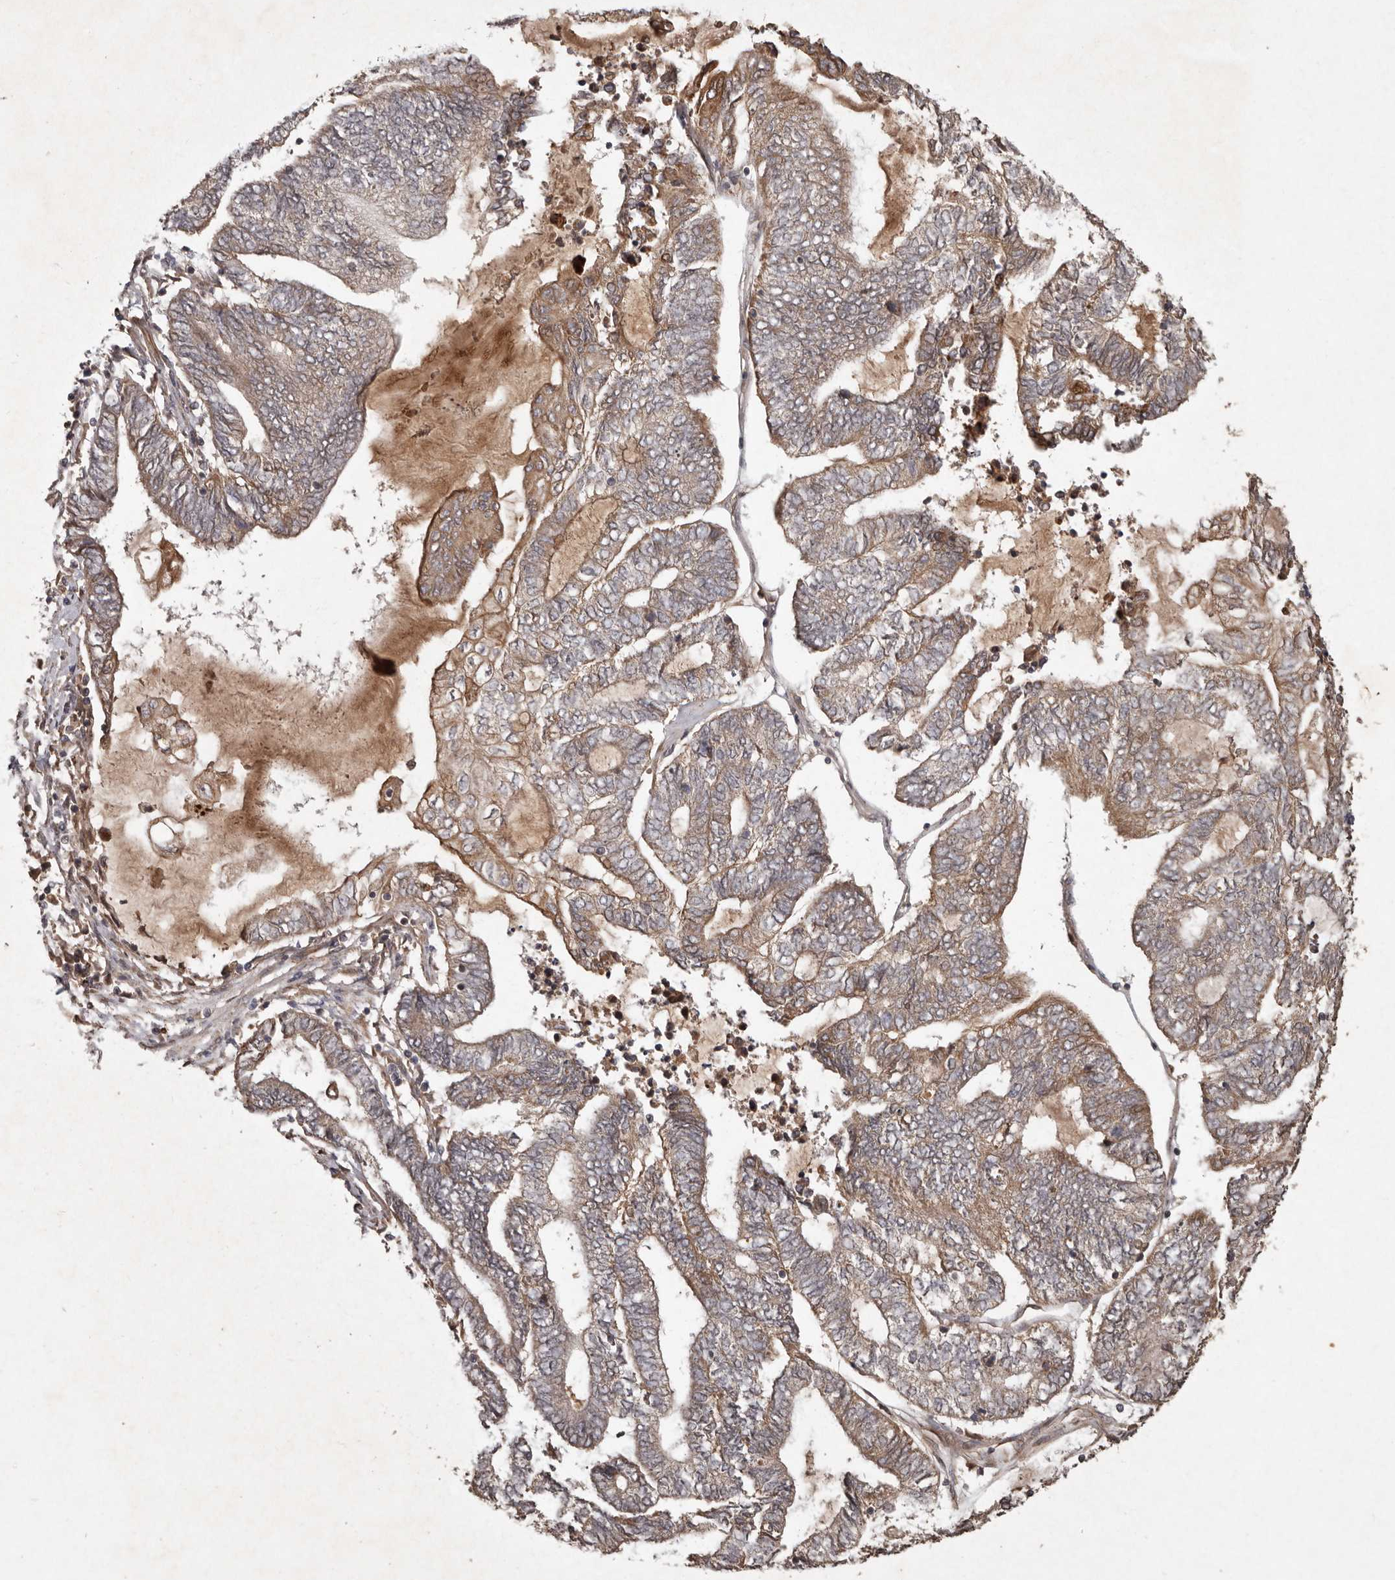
{"staining": {"intensity": "weak", "quantity": ">75%", "location": "cytoplasmic/membranous"}, "tissue": "endometrial cancer", "cell_type": "Tumor cells", "image_type": "cancer", "snomed": [{"axis": "morphology", "description": "Adenocarcinoma, NOS"}, {"axis": "topography", "description": "Uterus"}, {"axis": "topography", "description": "Endometrium"}], "caption": "Tumor cells display weak cytoplasmic/membranous expression in approximately >75% of cells in endometrial cancer. The staining was performed using DAB (3,3'-diaminobenzidine) to visualize the protein expression in brown, while the nuclei were stained in blue with hematoxylin (Magnification: 20x).", "gene": "SEMA3A", "patient": {"sex": "female", "age": 70}}